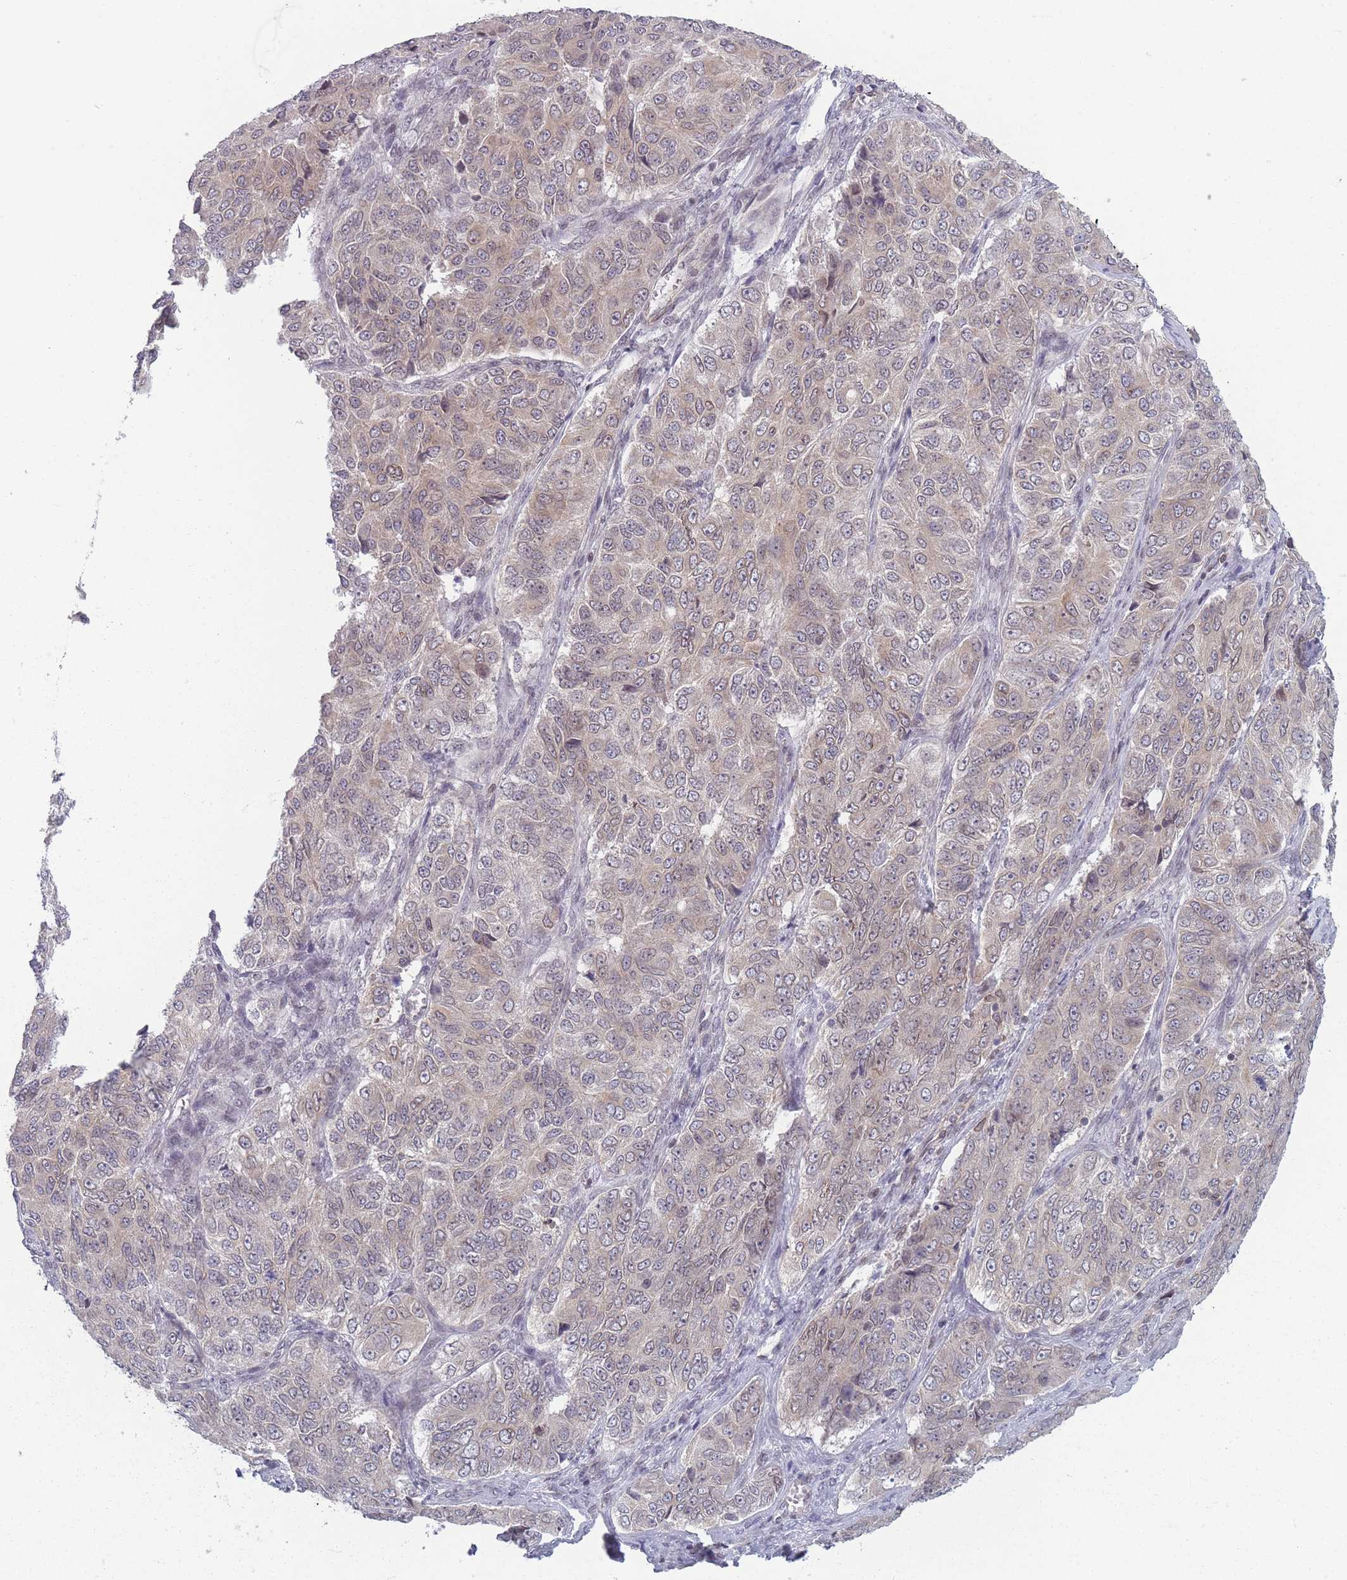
{"staining": {"intensity": "weak", "quantity": "25%-75%", "location": "cytoplasmic/membranous"}, "tissue": "ovarian cancer", "cell_type": "Tumor cells", "image_type": "cancer", "snomed": [{"axis": "morphology", "description": "Carcinoma, endometroid"}, {"axis": "topography", "description": "Ovary"}], "caption": "Tumor cells demonstrate weak cytoplasmic/membranous staining in about 25%-75% of cells in endometroid carcinoma (ovarian). Using DAB (3,3'-diaminobenzidine) (brown) and hematoxylin (blue) stains, captured at high magnification using brightfield microscopy.", "gene": "VRK2", "patient": {"sex": "female", "age": 51}}